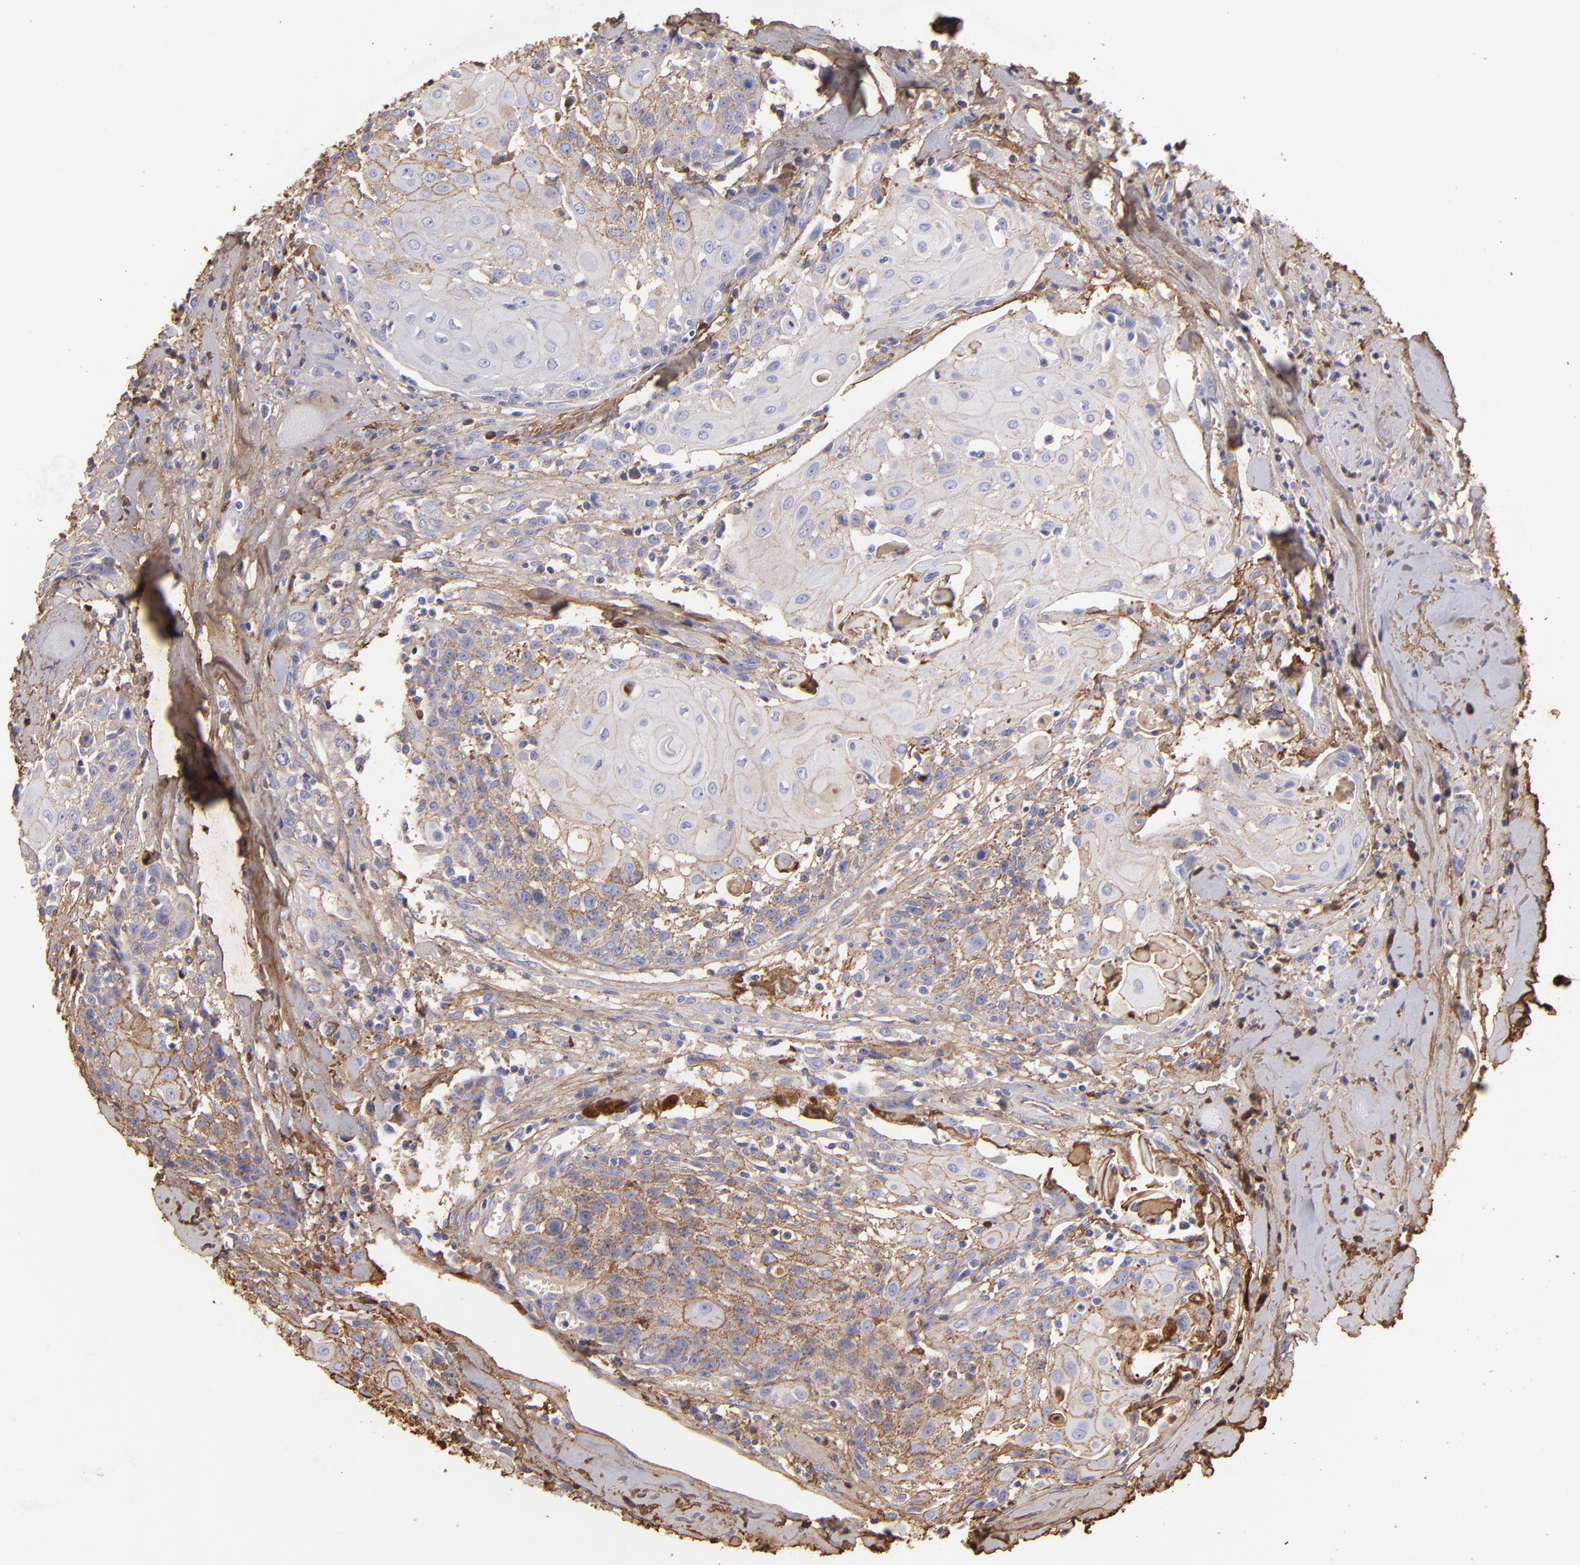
{"staining": {"intensity": "weak", "quantity": "25%-75%", "location": "cytoplasmic/membranous"}, "tissue": "head and neck cancer", "cell_type": "Tumor cells", "image_type": "cancer", "snomed": [{"axis": "morphology", "description": "Squamous cell carcinoma, NOS"}, {"axis": "topography", "description": "Oral tissue"}, {"axis": "topography", "description": "Head-Neck"}], "caption": "Immunohistochemistry (DAB (3,3'-diaminobenzidine)) staining of head and neck cancer displays weak cytoplasmic/membranous protein staining in approximately 25%-75% of tumor cells.", "gene": "FGB", "patient": {"sex": "female", "age": 82}}